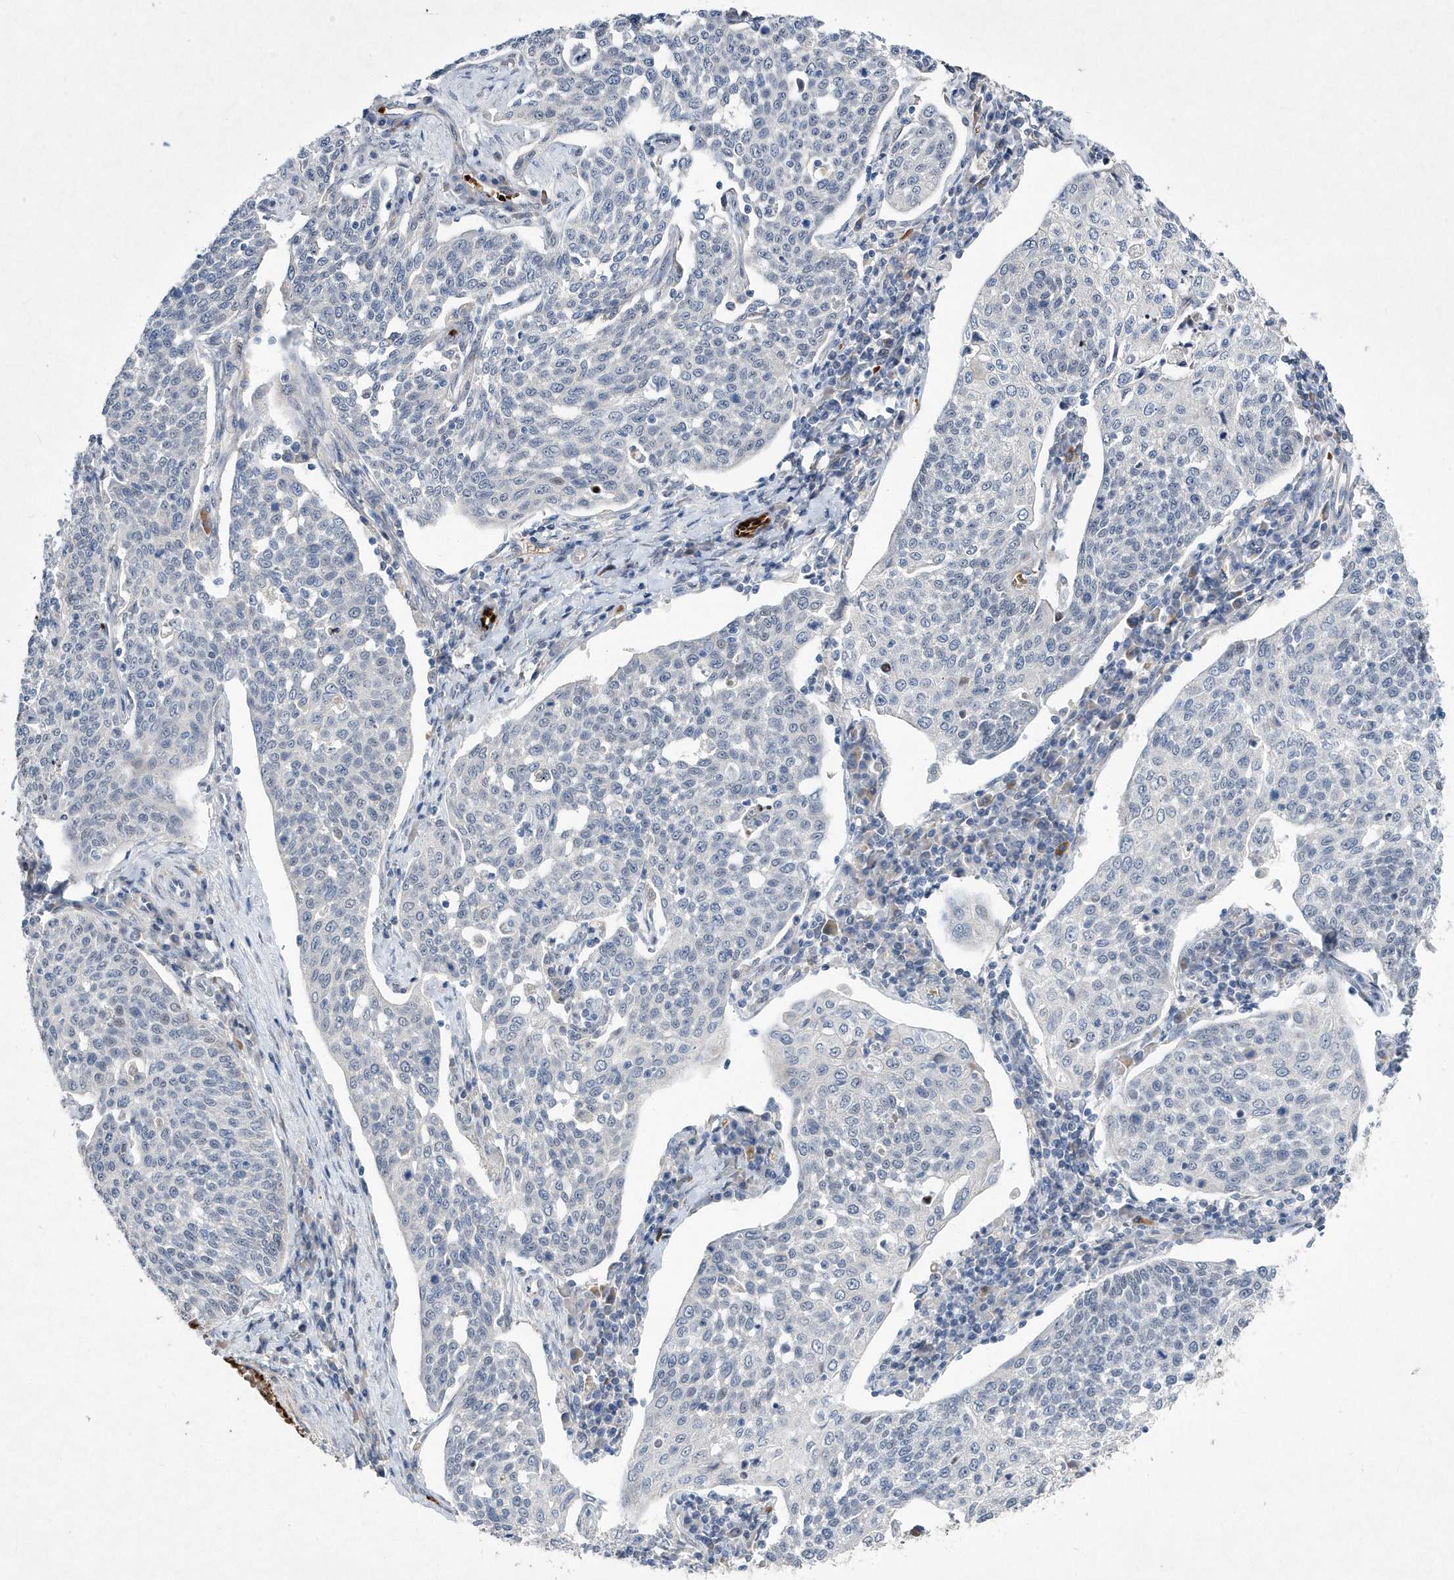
{"staining": {"intensity": "negative", "quantity": "none", "location": "none"}, "tissue": "cervical cancer", "cell_type": "Tumor cells", "image_type": "cancer", "snomed": [{"axis": "morphology", "description": "Squamous cell carcinoma, NOS"}, {"axis": "topography", "description": "Cervix"}], "caption": "Human cervical cancer (squamous cell carcinoma) stained for a protein using IHC displays no positivity in tumor cells.", "gene": "ZNF875", "patient": {"sex": "female", "age": 34}}